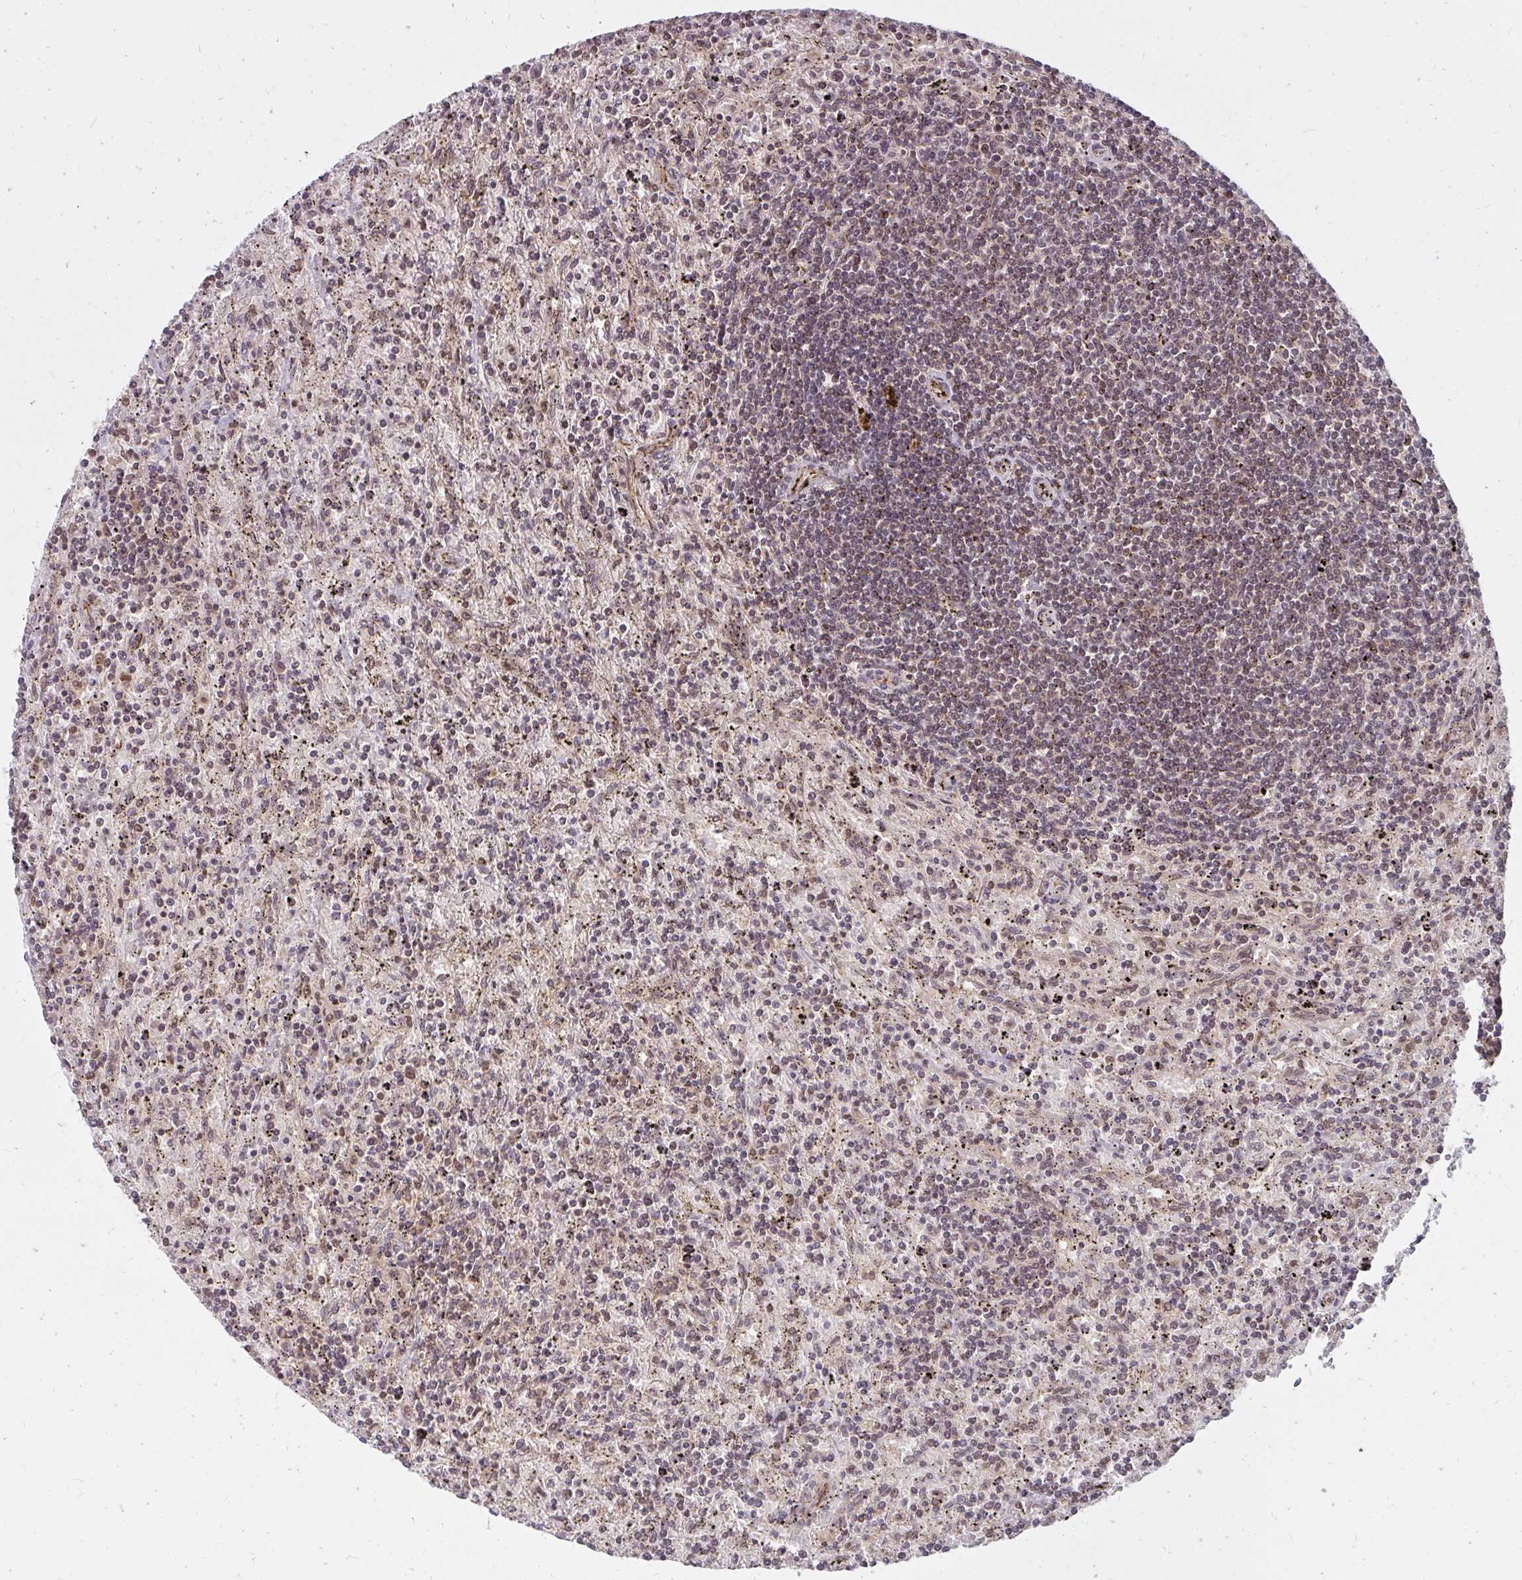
{"staining": {"intensity": "weak", "quantity": "25%-75%", "location": "nuclear"}, "tissue": "lymphoma", "cell_type": "Tumor cells", "image_type": "cancer", "snomed": [{"axis": "morphology", "description": "Malignant lymphoma, non-Hodgkin's type, Low grade"}, {"axis": "topography", "description": "Spleen"}], "caption": "Tumor cells reveal low levels of weak nuclear staining in approximately 25%-75% of cells in low-grade malignant lymphoma, non-Hodgkin's type.", "gene": "GTF3C6", "patient": {"sex": "male", "age": 76}}